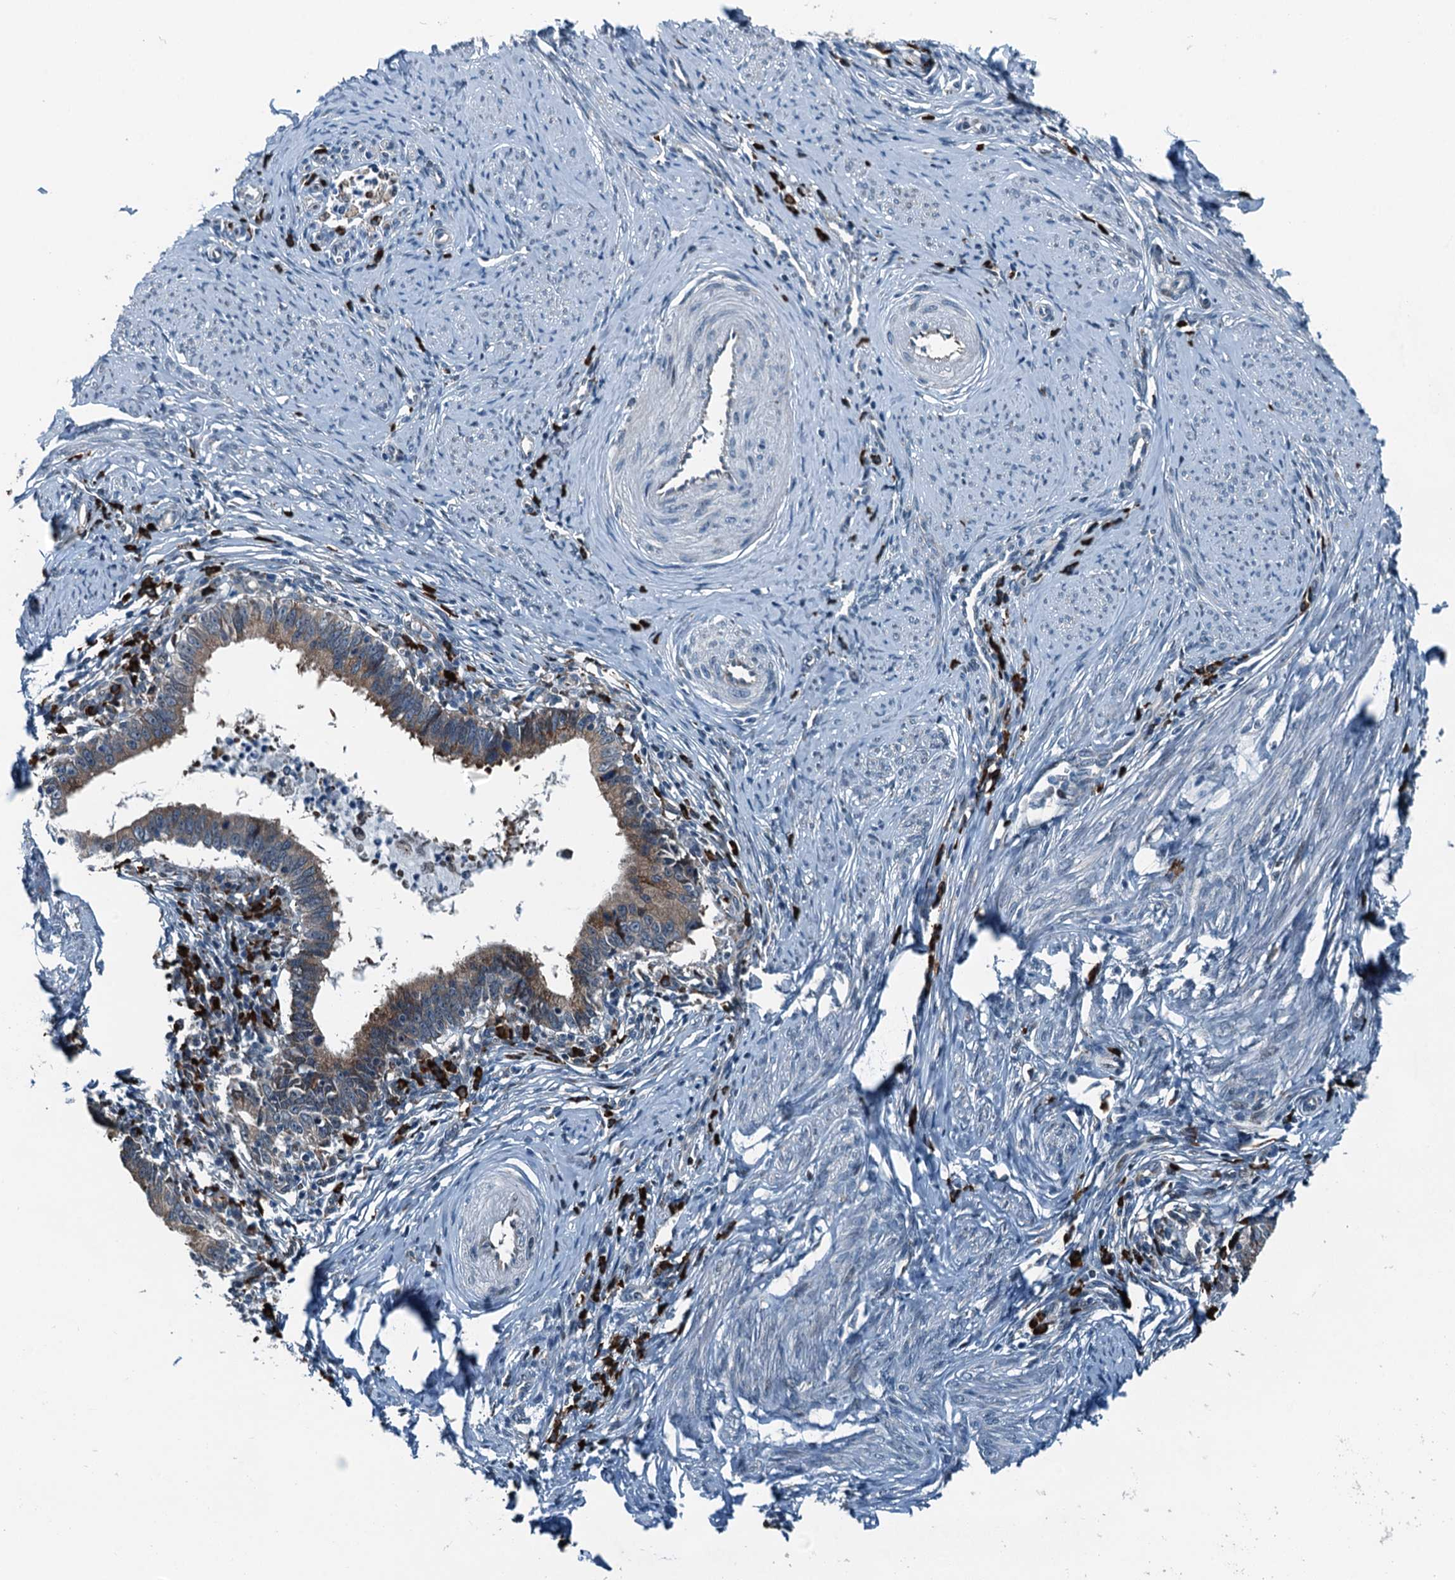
{"staining": {"intensity": "weak", "quantity": "25%-75%", "location": "cytoplasmic/membranous"}, "tissue": "cervical cancer", "cell_type": "Tumor cells", "image_type": "cancer", "snomed": [{"axis": "morphology", "description": "Adenocarcinoma, NOS"}, {"axis": "topography", "description": "Cervix"}], "caption": "High-power microscopy captured an IHC image of adenocarcinoma (cervical), revealing weak cytoplasmic/membranous expression in approximately 25%-75% of tumor cells.", "gene": "TAMALIN", "patient": {"sex": "female", "age": 36}}